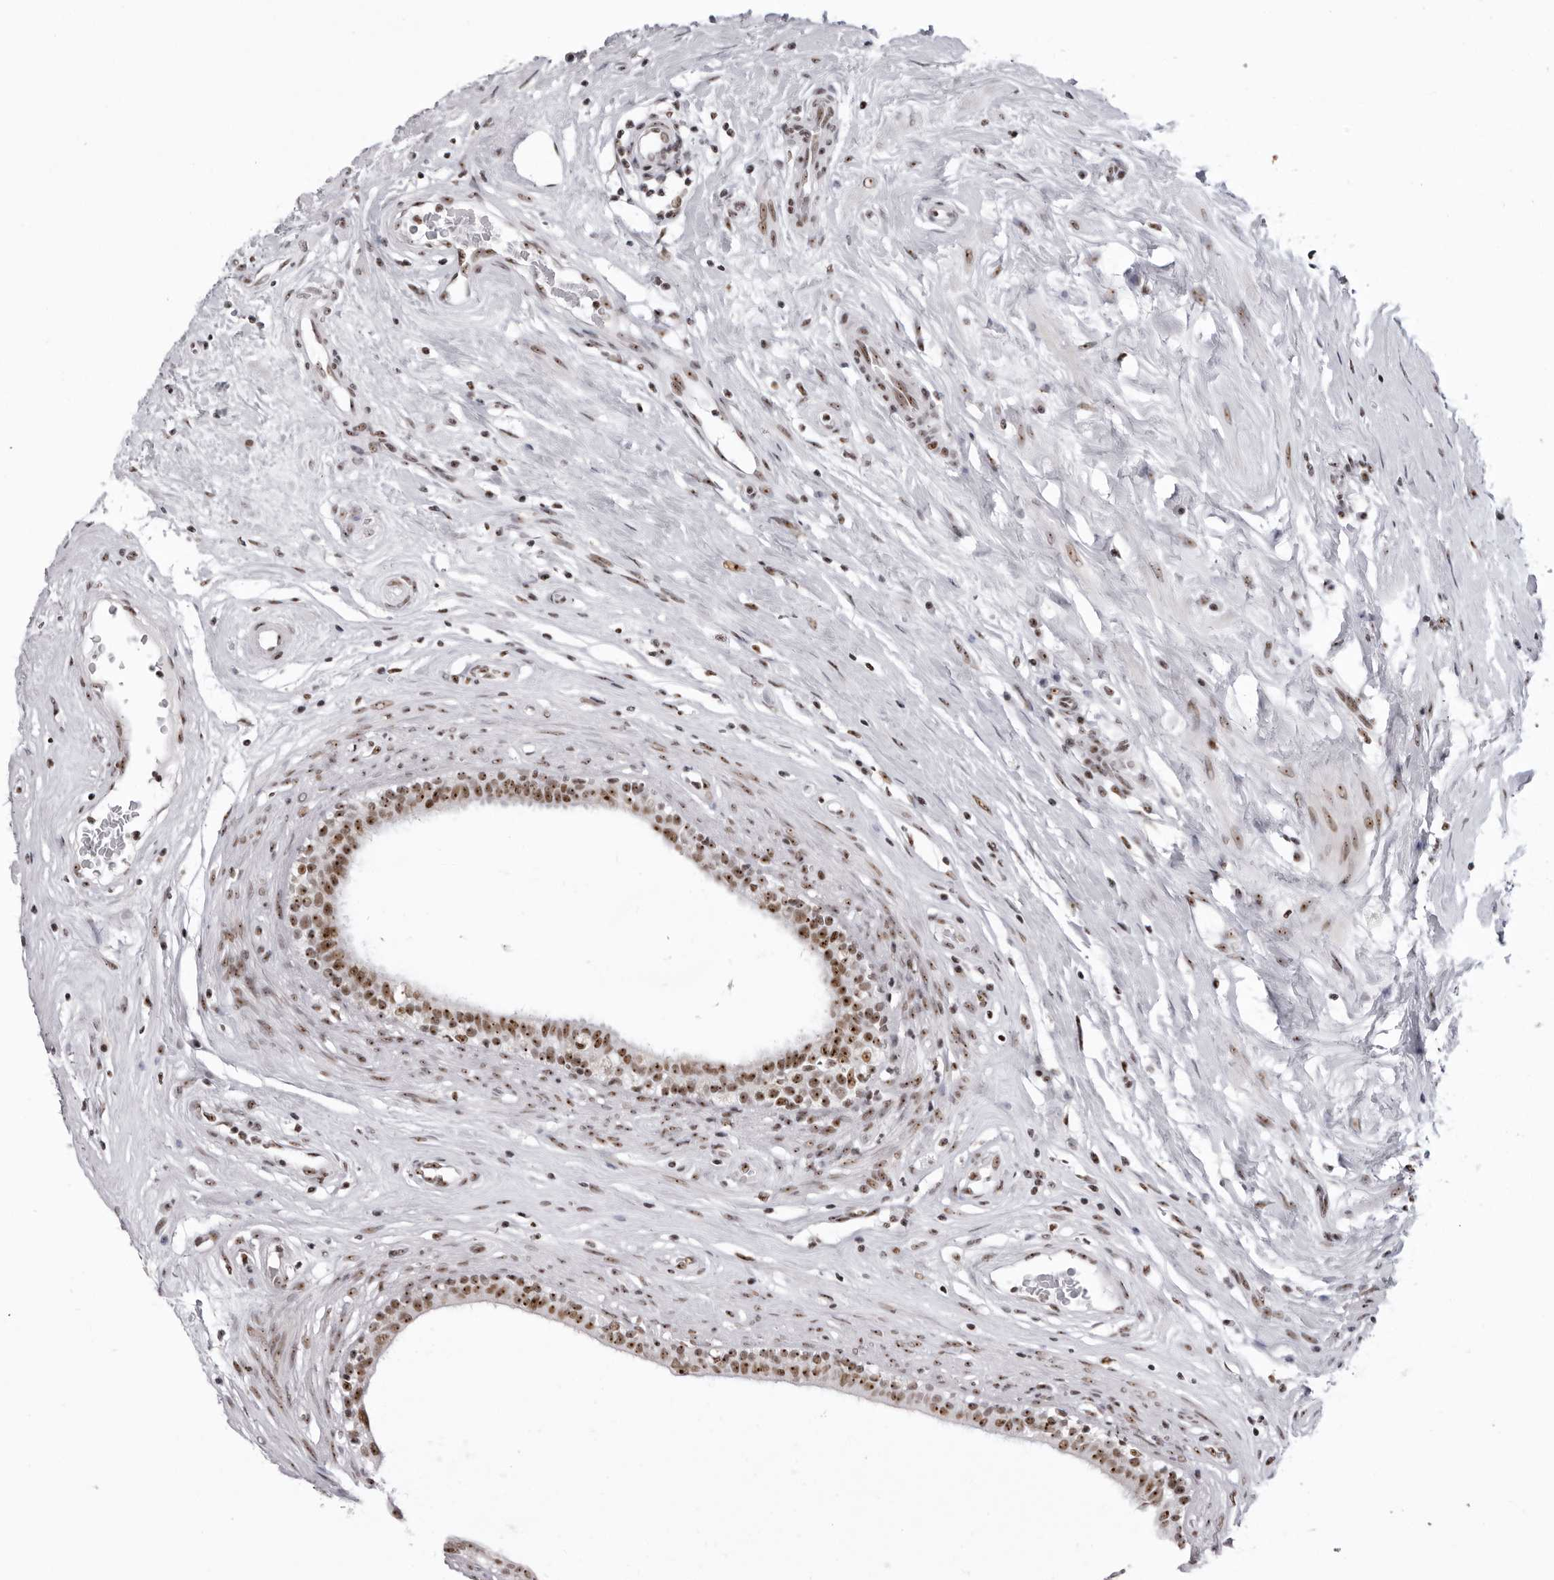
{"staining": {"intensity": "strong", "quantity": ">75%", "location": "nuclear"}, "tissue": "epididymis", "cell_type": "Glandular cells", "image_type": "normal", "snomed": [{"axis": "morphology", "description": "Normal tissue, NOS"}, {"axis": "morphology", "description": "Inflammation, NOS"}, {"axis": "topography", "description": "Epididymis"}], "caption": "Epididymis stained for a protein displays strong nuclear positivity in glandular cells. Using DAB (3,3'-diaminobenzidine) (brown) and hematoxylin (blue) stains, captured at high magnification using brightfield microscopy.", "gene": "DHX9", "patient": {"sex": "male", "age": 84}}